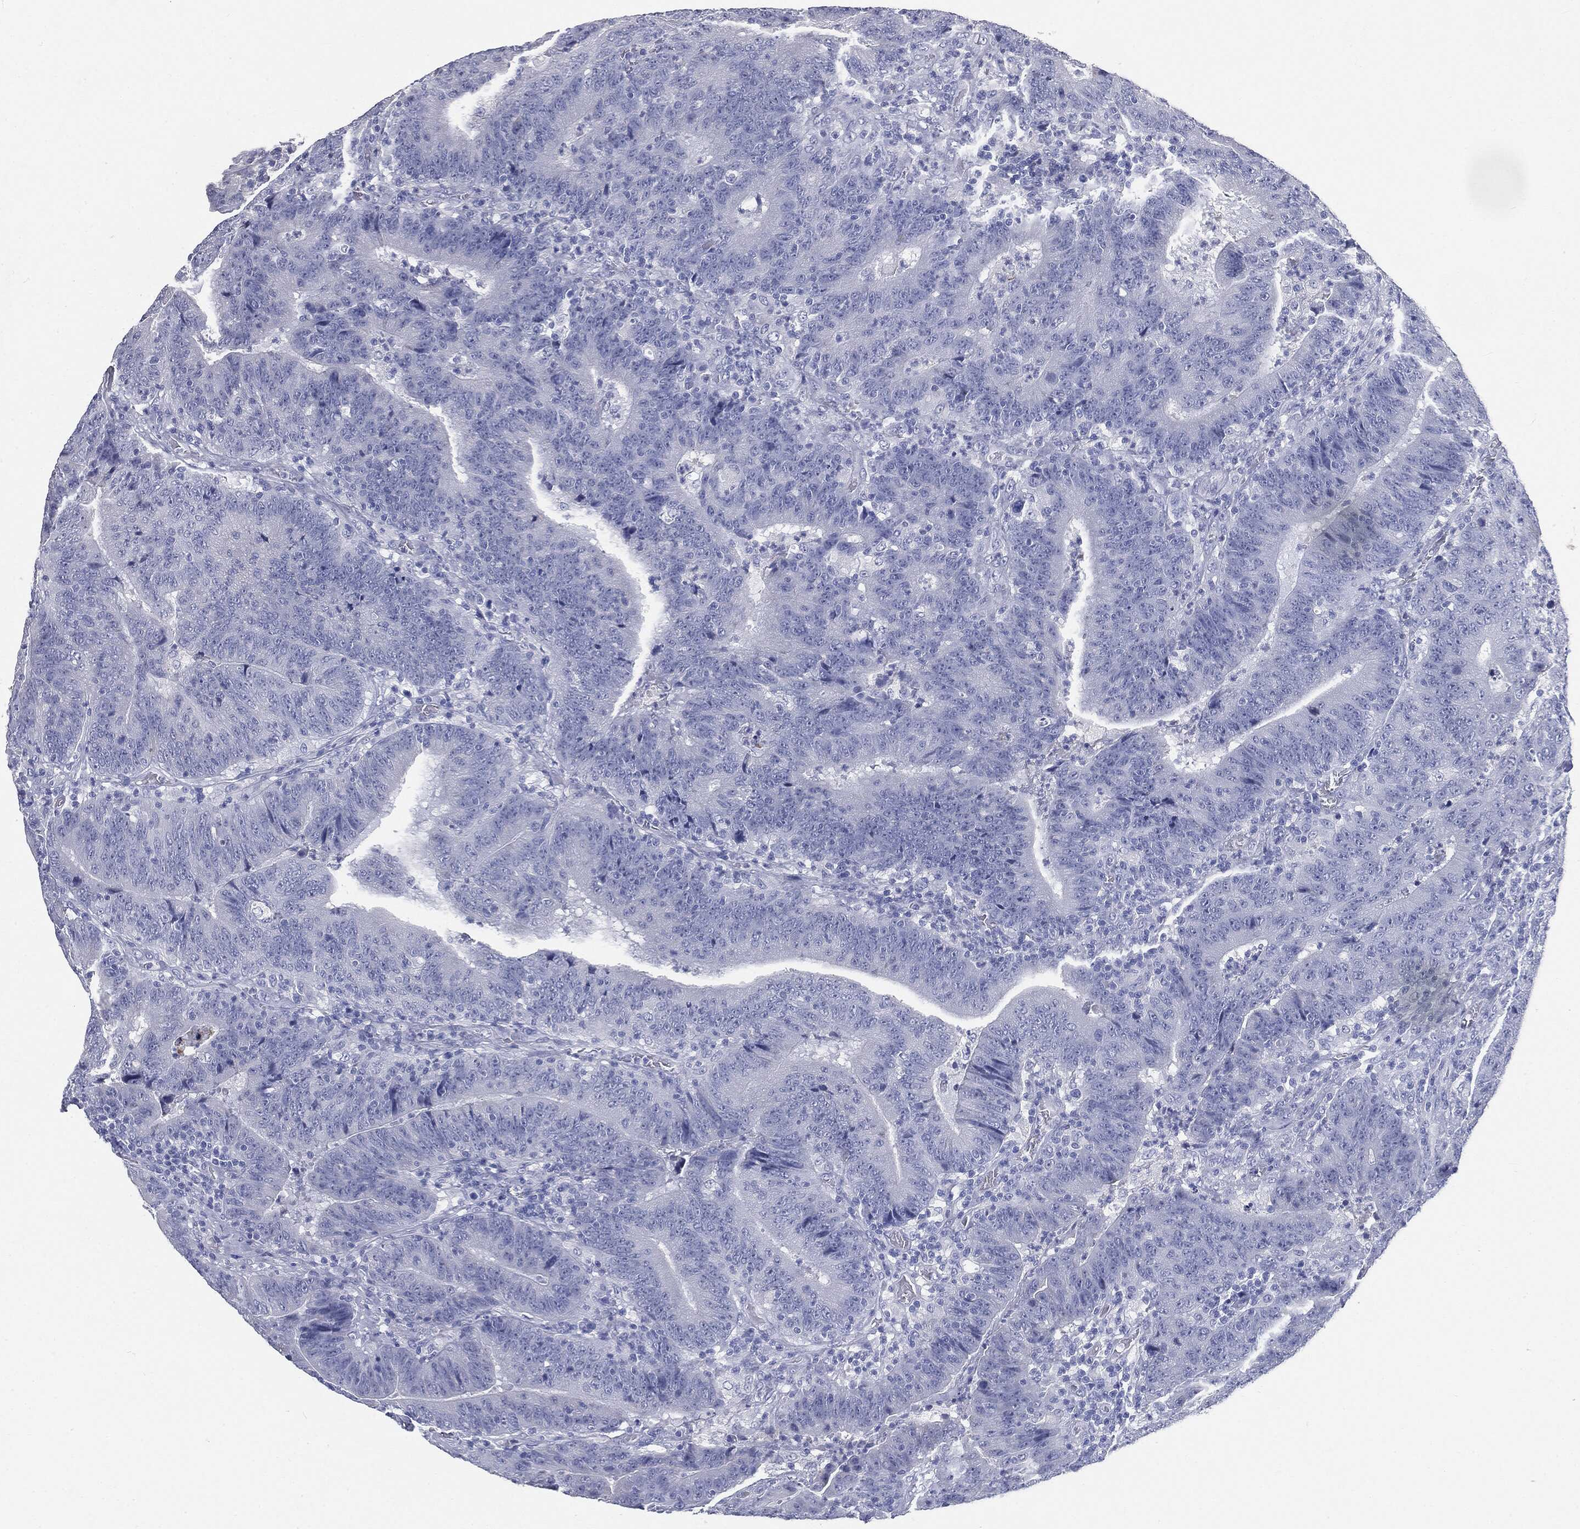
{"staining": {"intensity": "negative", "quantity": "none", "location": "none"}, "tissue": "colorectal cancer", "cell_type": "Tumor cells", "image_type": "cancer", "snomed": [{"axis": "morphology", "description": "Adenocarcinoma, NOS"}, {"axis": "topography", "description": "Colon"}], "caption": "The micrograph displays no staining of tumor cells in colorectal cancer. Nuclei are stained in blue.", "gene": "CUZD1", "patient": {"sex": "female", "age": 75}}